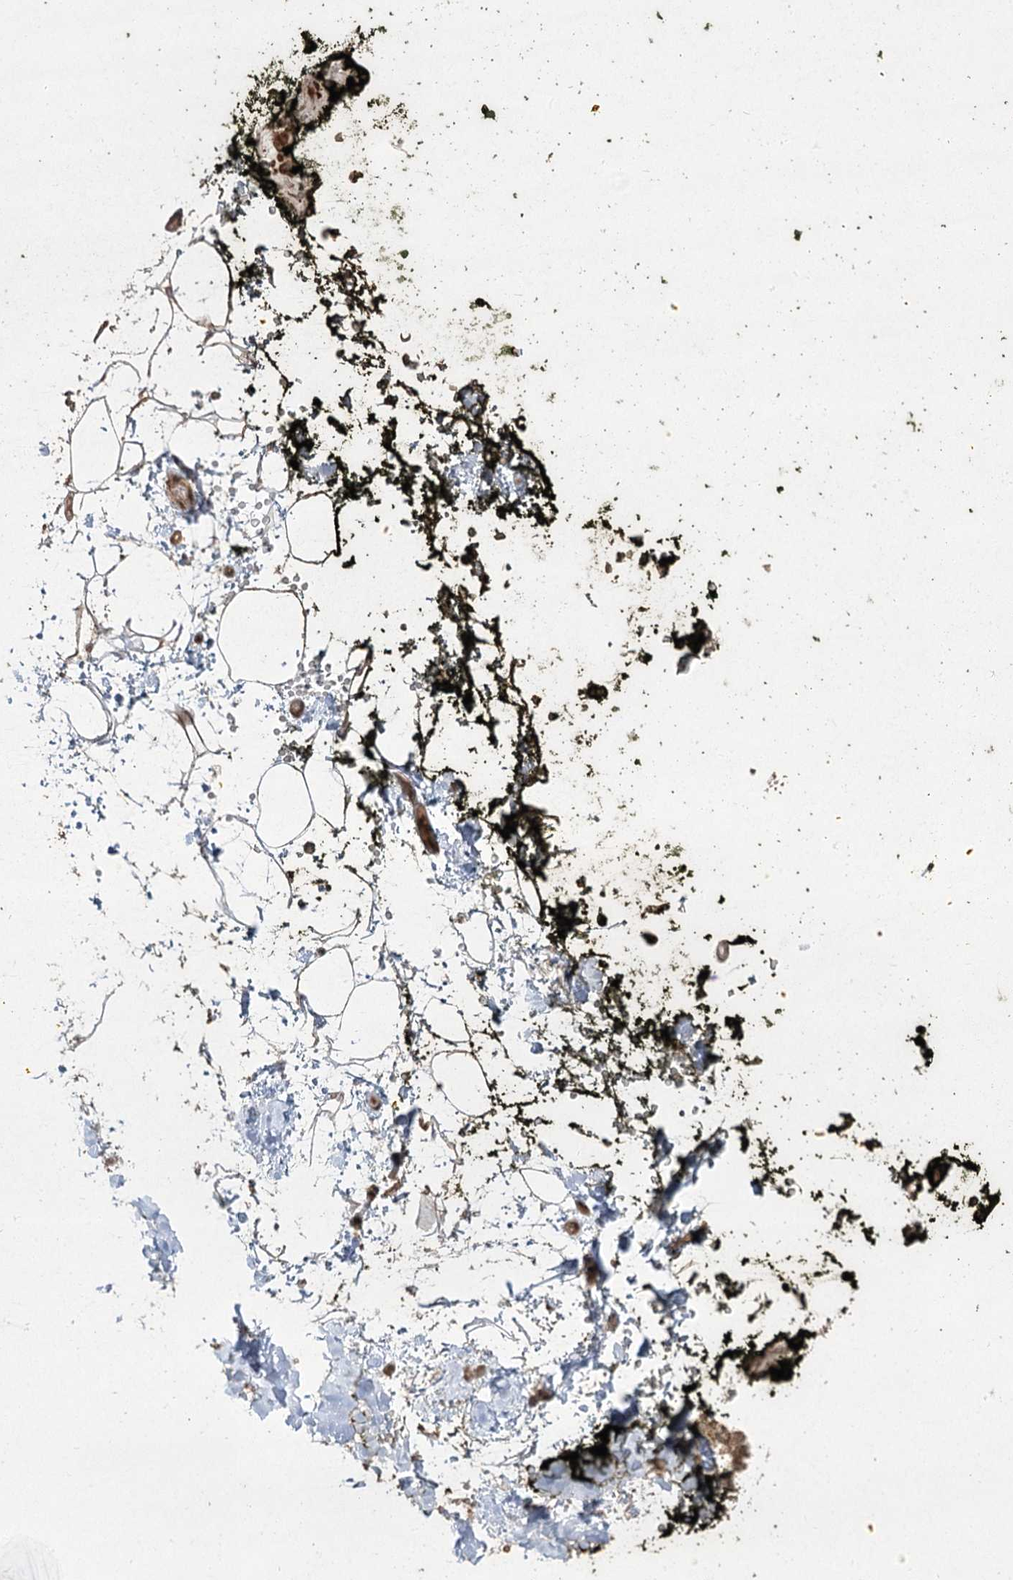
{"staining": {"intensity": "weak", "quantity": "25%-75%", "location": "cytoplasmic/membranous"}, "tissue": "adipose tissue", "cell_type": "Adipocytes", "image_type": "normal", "snomed": [{"axis": "morphology", "description": "Normal tissue, NOS"}, {"axis": "morphology", "description": "Adenocarcinoma, NOS"}, {"axis": "topography", "description": "Pancreas"}, {"axis": "topography", "description": "Peripheral nerve tissue"}], "caption": "Normal adipose tissue reveals weak cytoplasmic/membranous positivity in about 25%-75% of adipocytes.", "gene": "CPLANE1", "patient": {"sex": "male", "age": 59}}